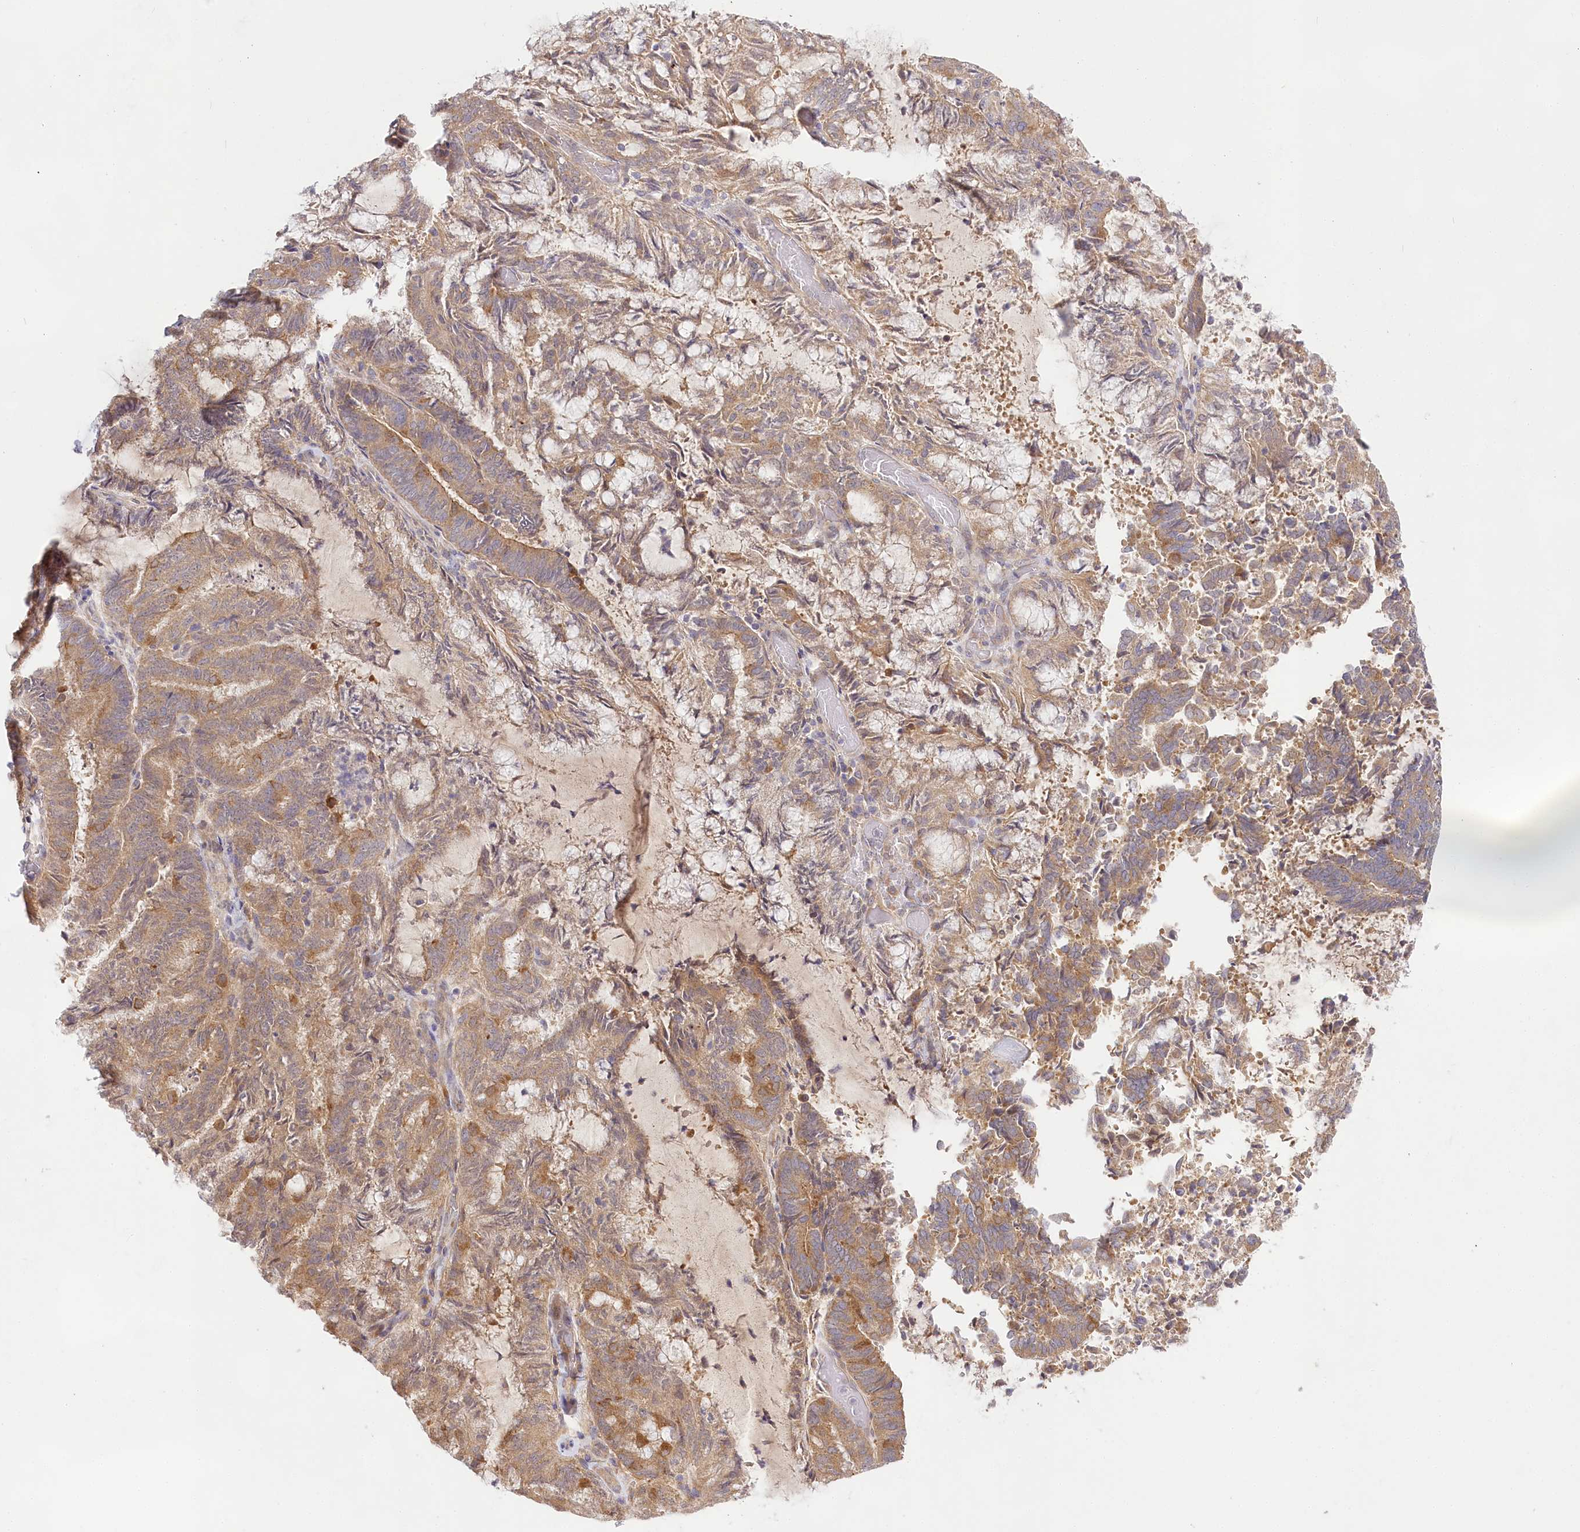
{"staining": {"intensity": "moderate", "quantity": ">75%", "location": "cytoplasmic/membranous"}, "tissue": "endometrial cancer", "cell_type": "Tumor cells", "image_type": "cancer", "snomed": [{"axis": "morphology", "description": "Adenocarcinoma, NOS"}, {"axis": "topography", "description": "Endometrium"}], "caption": "Tumor cells reveal moderate cytoplasmic/membranous staining in about >75% of cells in adenocarcinoma (endometrial).", "gene": "PYROXD1", "patient": {"sex": "female", "age": 80}}